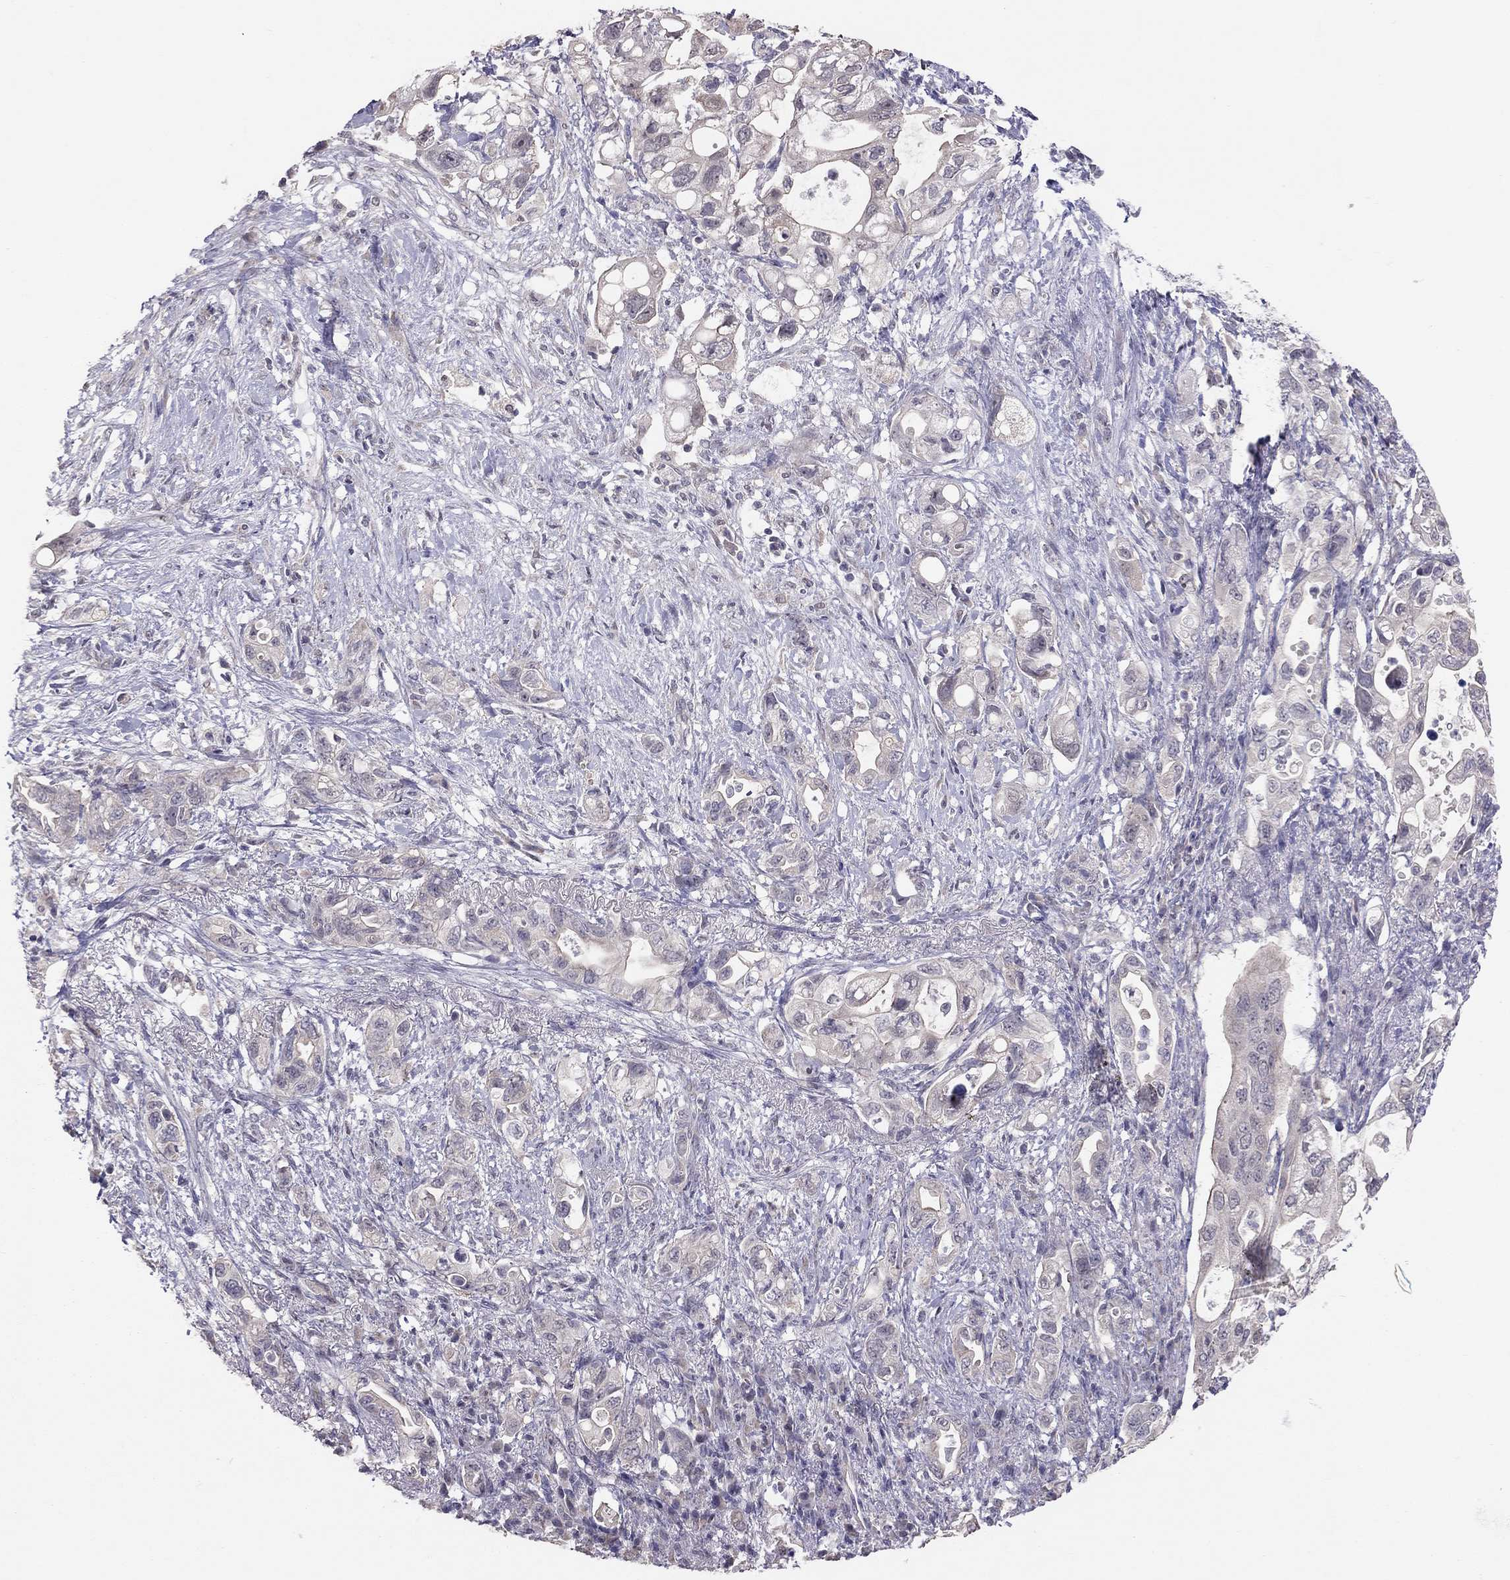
{"staining": {"intensity": "negative", "quantity": "none", "location": "none"}, "tissue": "pancreatic cancer", "cell_type": "Tumor cells", "image_type": "cancer", "snomed": [{"axis": "morphology", "description": "Adenocarcinoma, NOS"}, {"axis": "topography", "description": "Pancreas"}], "caption": "The immunohistochemistry (IHC) image has no significant expression in tumor cells of pancreatic cancer tissue. The staining was performed using DAB (3,3'-diaminobenzidine) to visualize the protein expression in brown, while the nuclei were stained in blue with hematoxylin (Magnification: 20x).", "gene": "HSF2BP", "patient": {"sex": "female", "age": 72}}